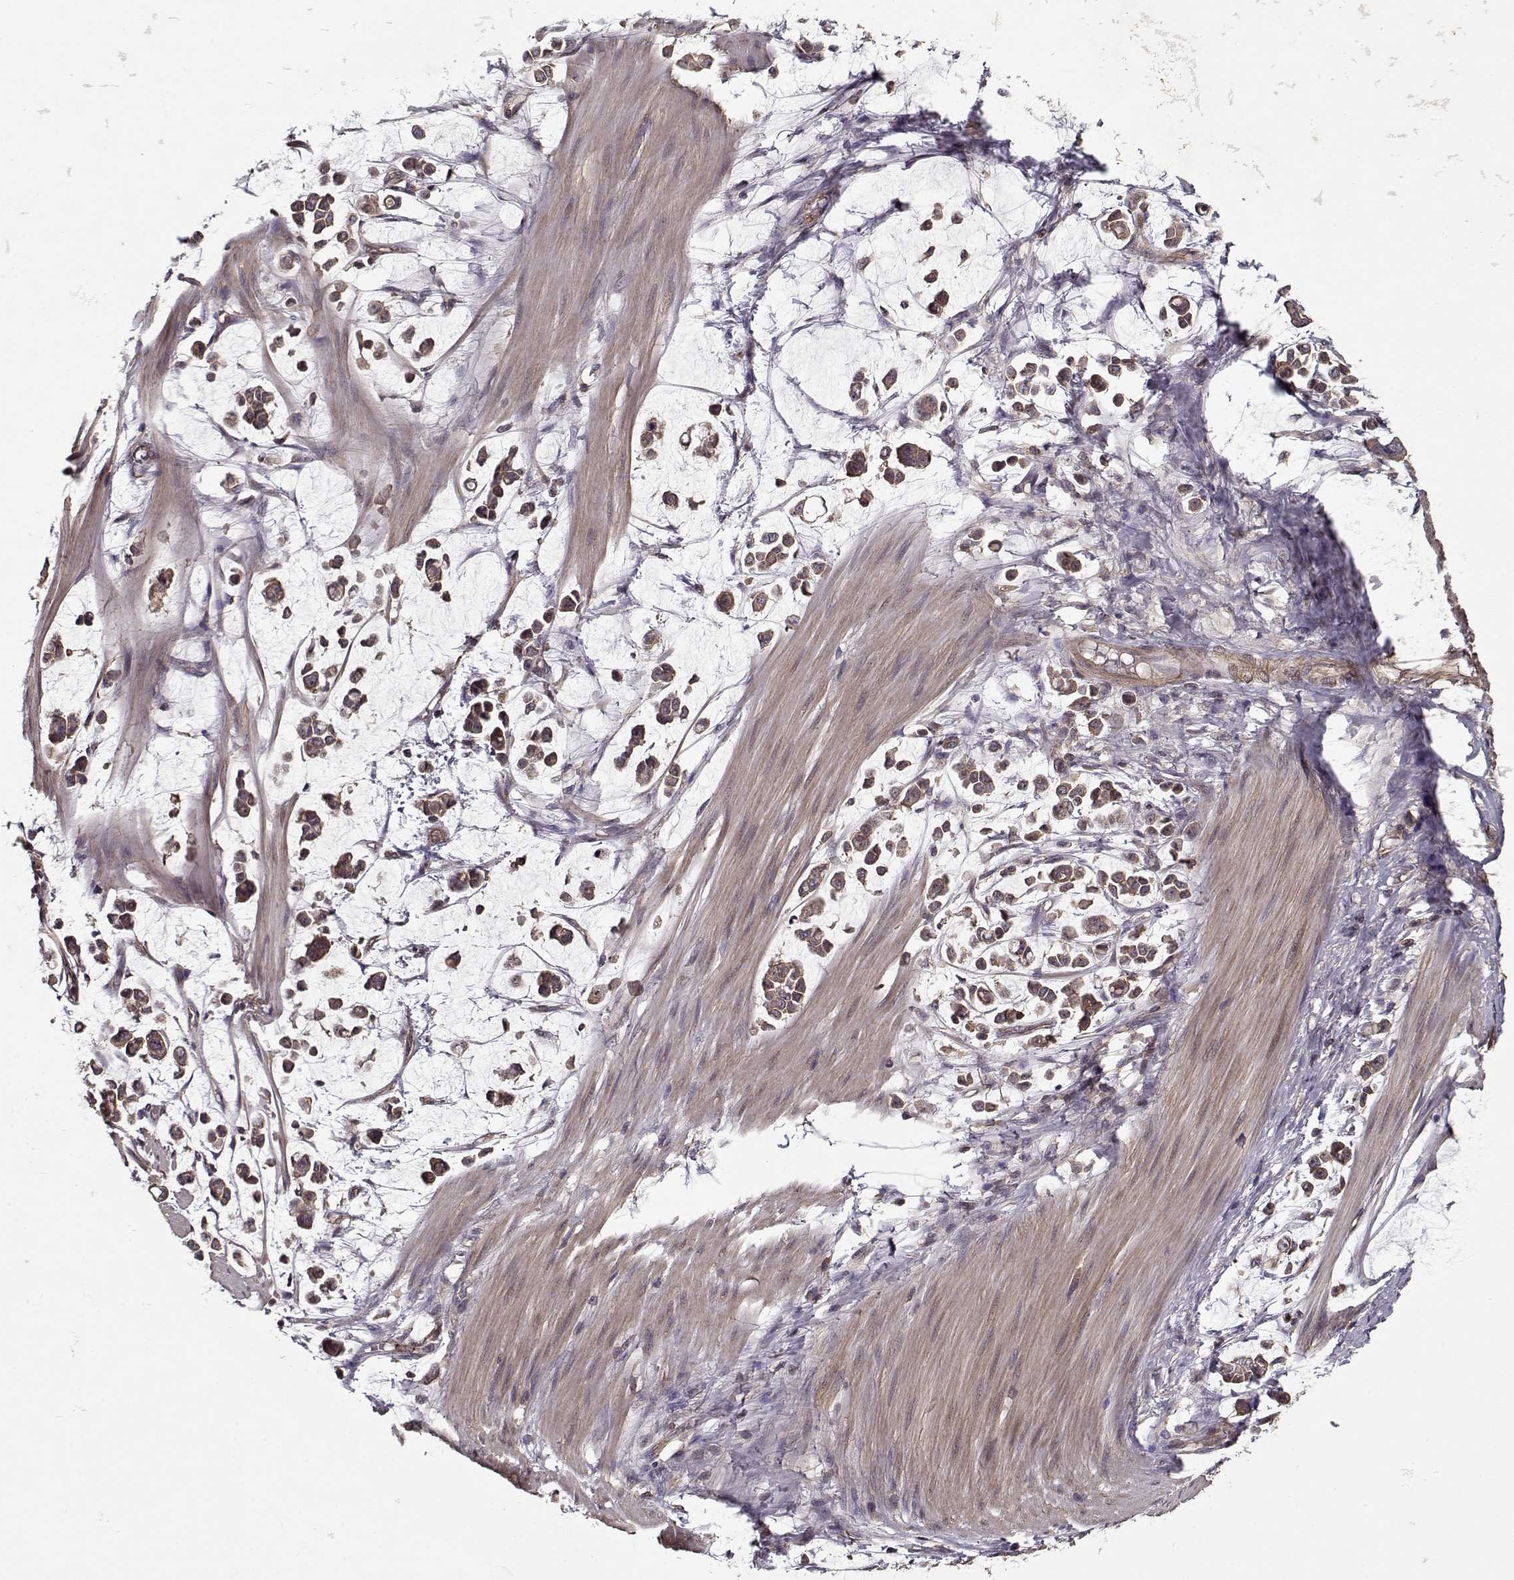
{"staining": {"intensity": "moderate", "quantity": ">75%", "location": "cytoplasmic/membranous"}, "tissue": "stomach cancer", "cell_type": "Tumor cells", "image_type": "cancer", "snomed": [{"axis": "morphology", "description": "Adenocarcinoma, NOS"}, {"axis": "topography", "description": "Stomach"}], "caption": "Immunohistochemical staining of stomach adenocarcinoma reveals moderate cytoplasmic/membranous protein positivity in about >75% of tumor cells.", "gene": "PPP1R12A", "patient": {"sex": "male", "age": 82}}